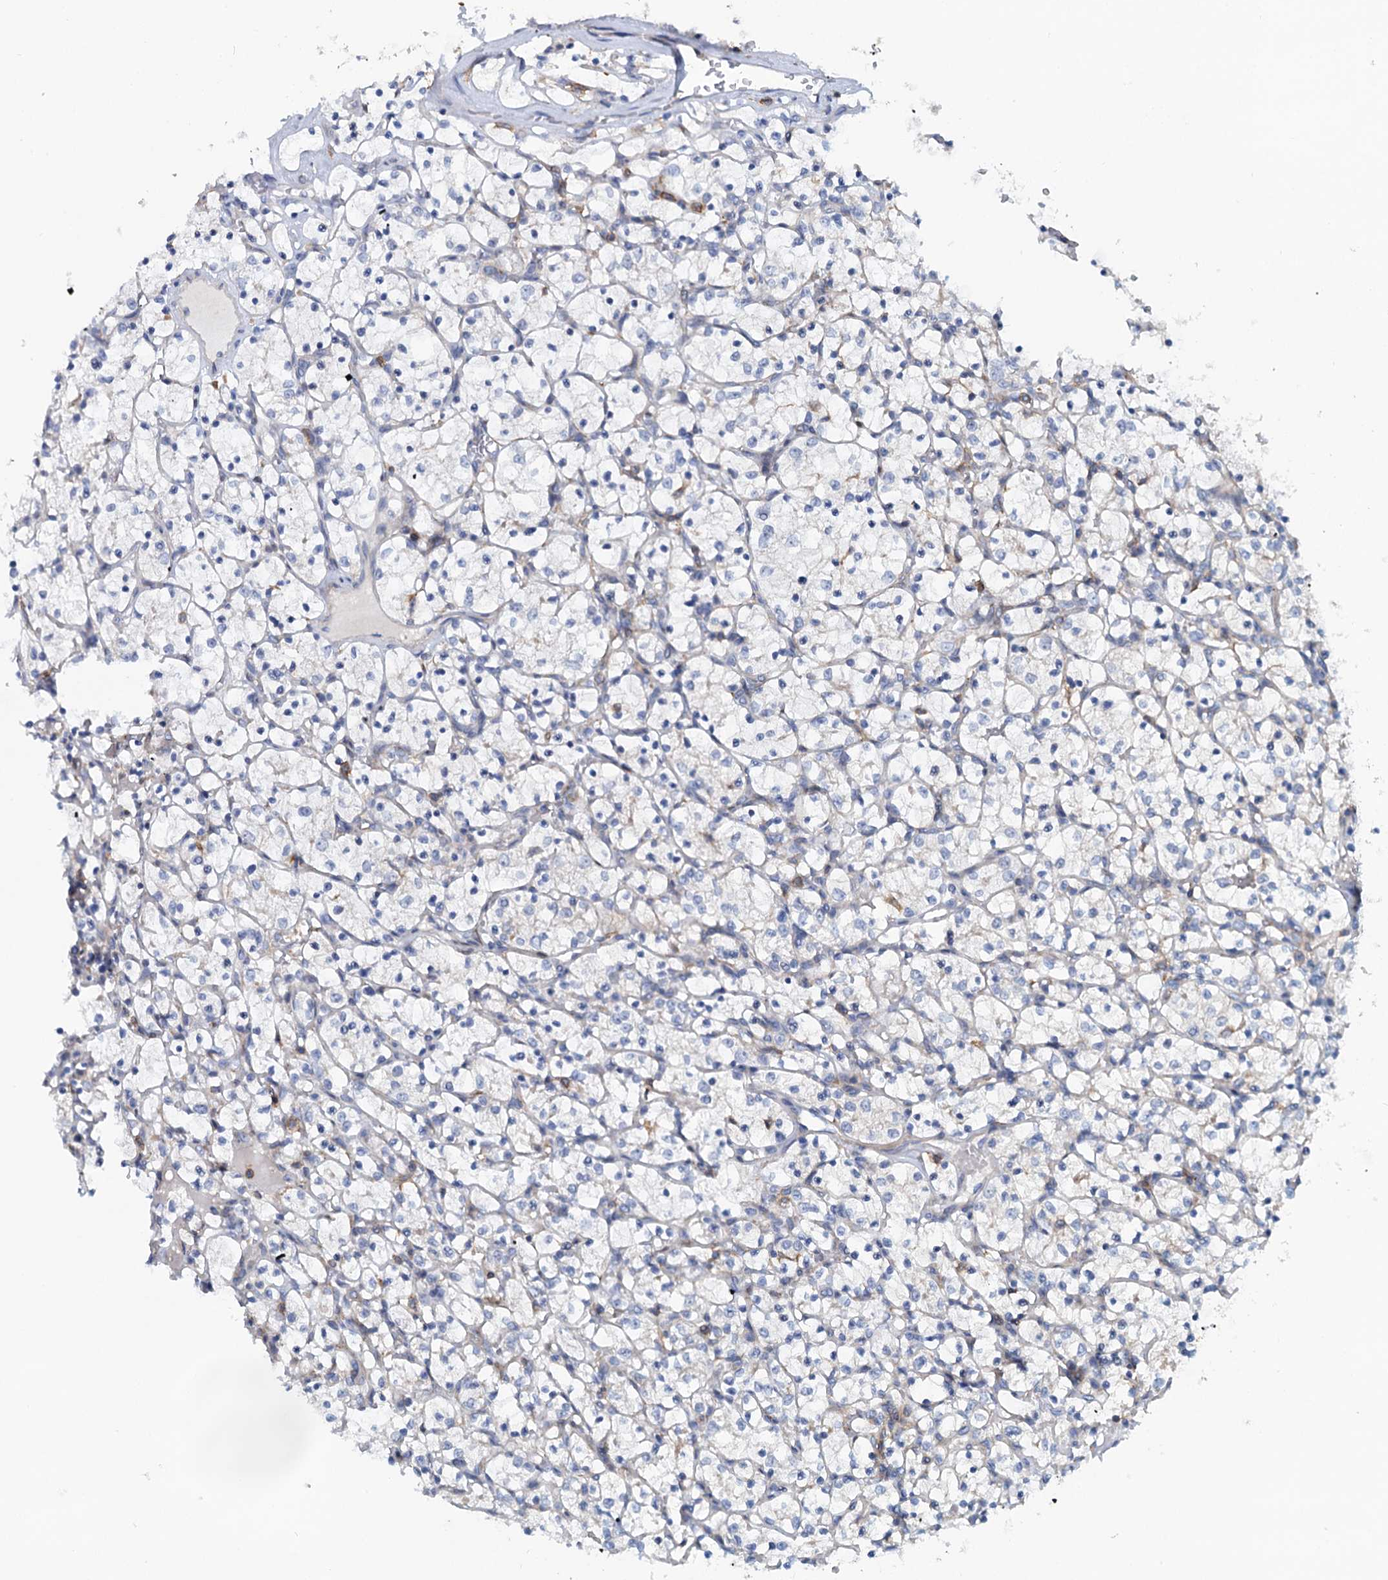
{"staining": {"intensity": "negative", "quantity": "none", "location": "none"}, "tissue": "renal cancer", "cell_type": "Tumor cells", "image_type": "cancer", "snomed": [{"axis": "morphology", "description": "Adenocarcinoma, NOS"}, {"axis": "topography", "description": "Kidney"}], "caption": "This is an immunohistochemistry (IHC) histopathology image of renal adenocarcinoma. There is no expression in tumor cells.", "gene": "LRCH4", "patient": {"sex": "female", "age": 69}}